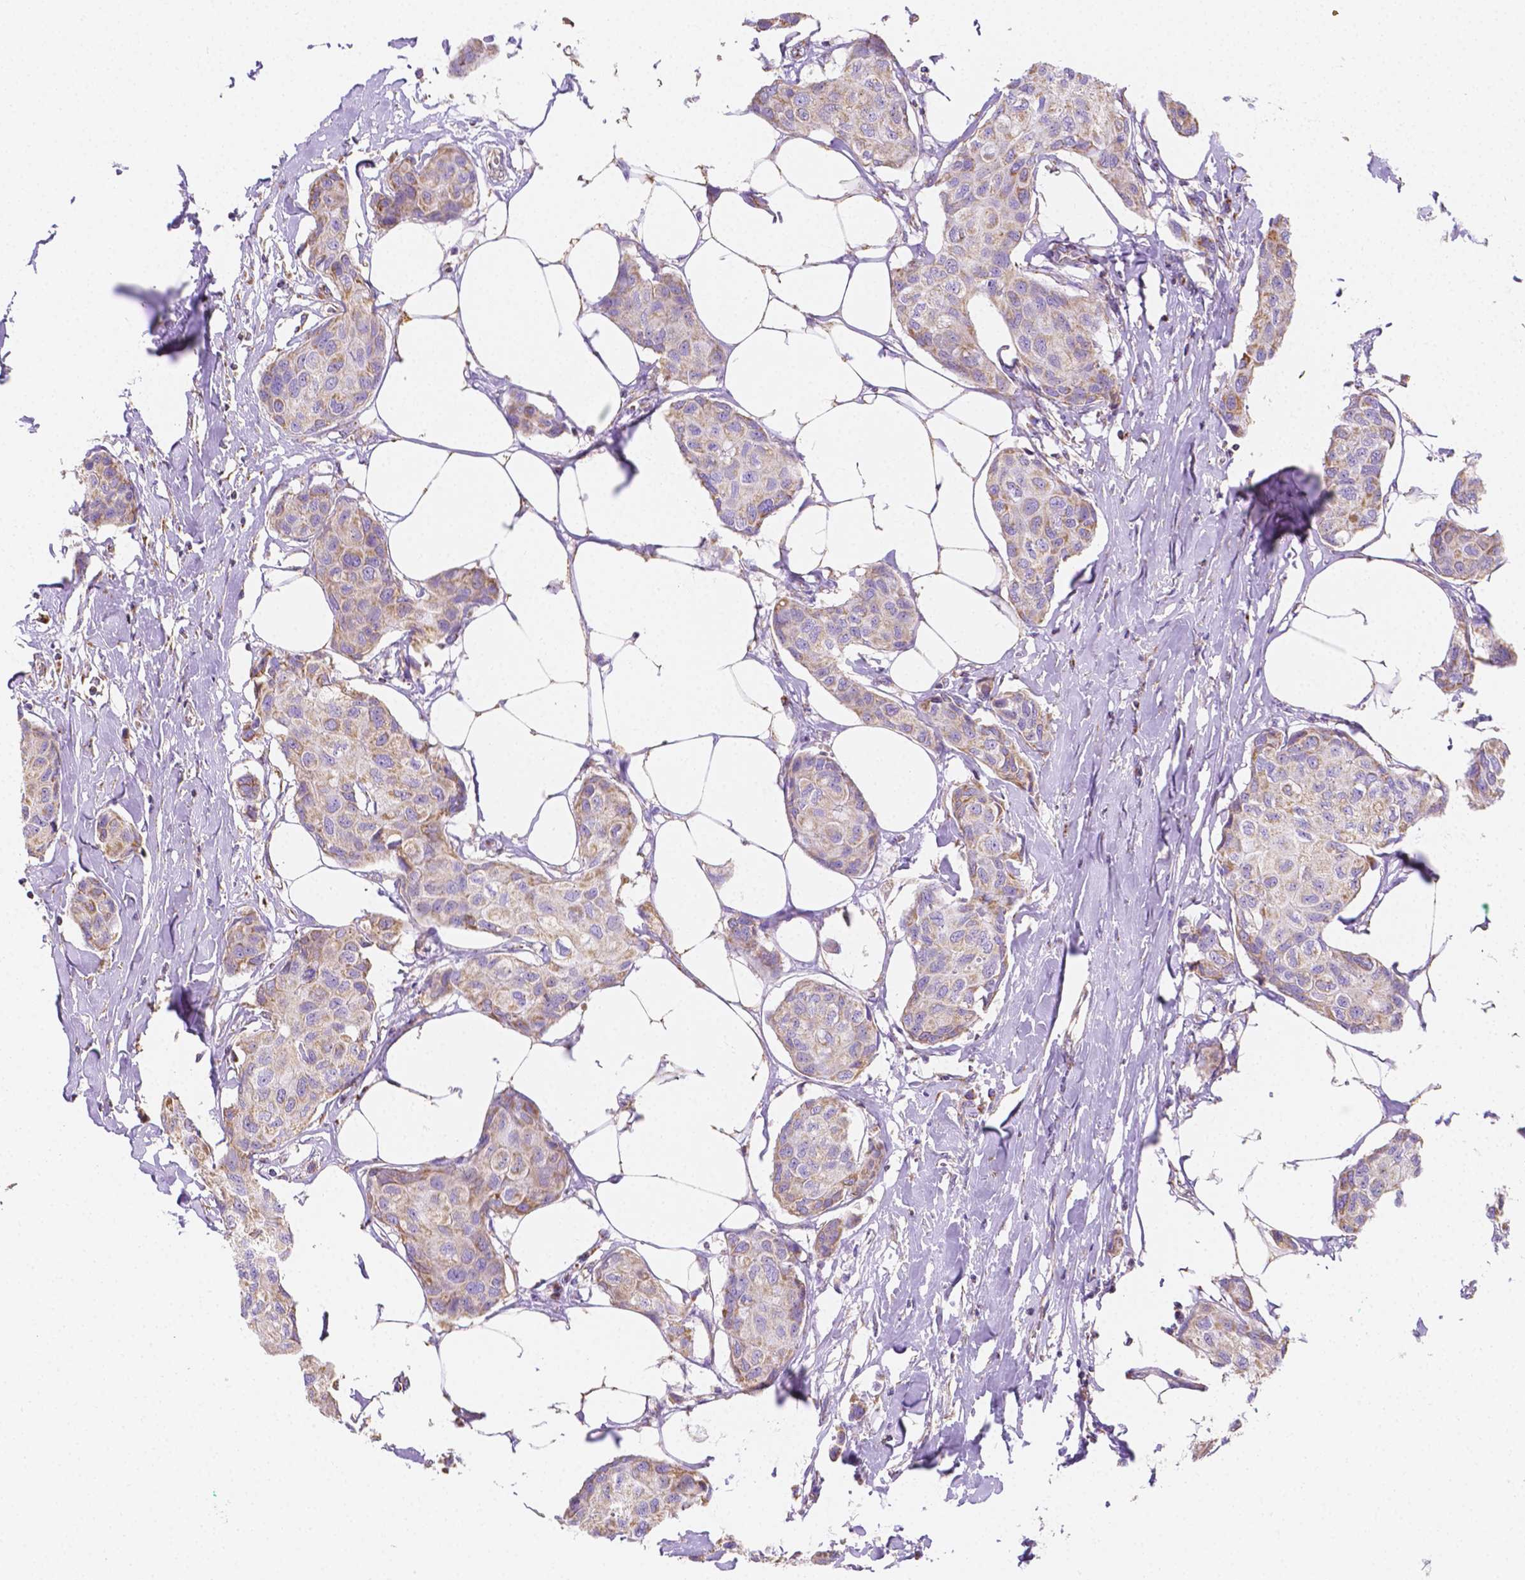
{"staining": {"intensity": "weak", "quantity": "25%-75%", "location": "cytoplasmic/membranous"}, "tissue": "breast cancer", "cell_type": "Tumor cells", "image_type": "cancer", "snomed": [{"axis": "morphology", "description": "Duct carcinoma"}, {"axis": "topography", "description": "Breast"}], "caption": "About 25%-75% of tumor cells in human breast cancer (invasive ductal carcinoma) reveal weak cytoplasmic/membranous protein staining as visualized by brown immunohistochemical staining.", "gene": "SGTB", "patient": {"sex": "female", "age": 80}}